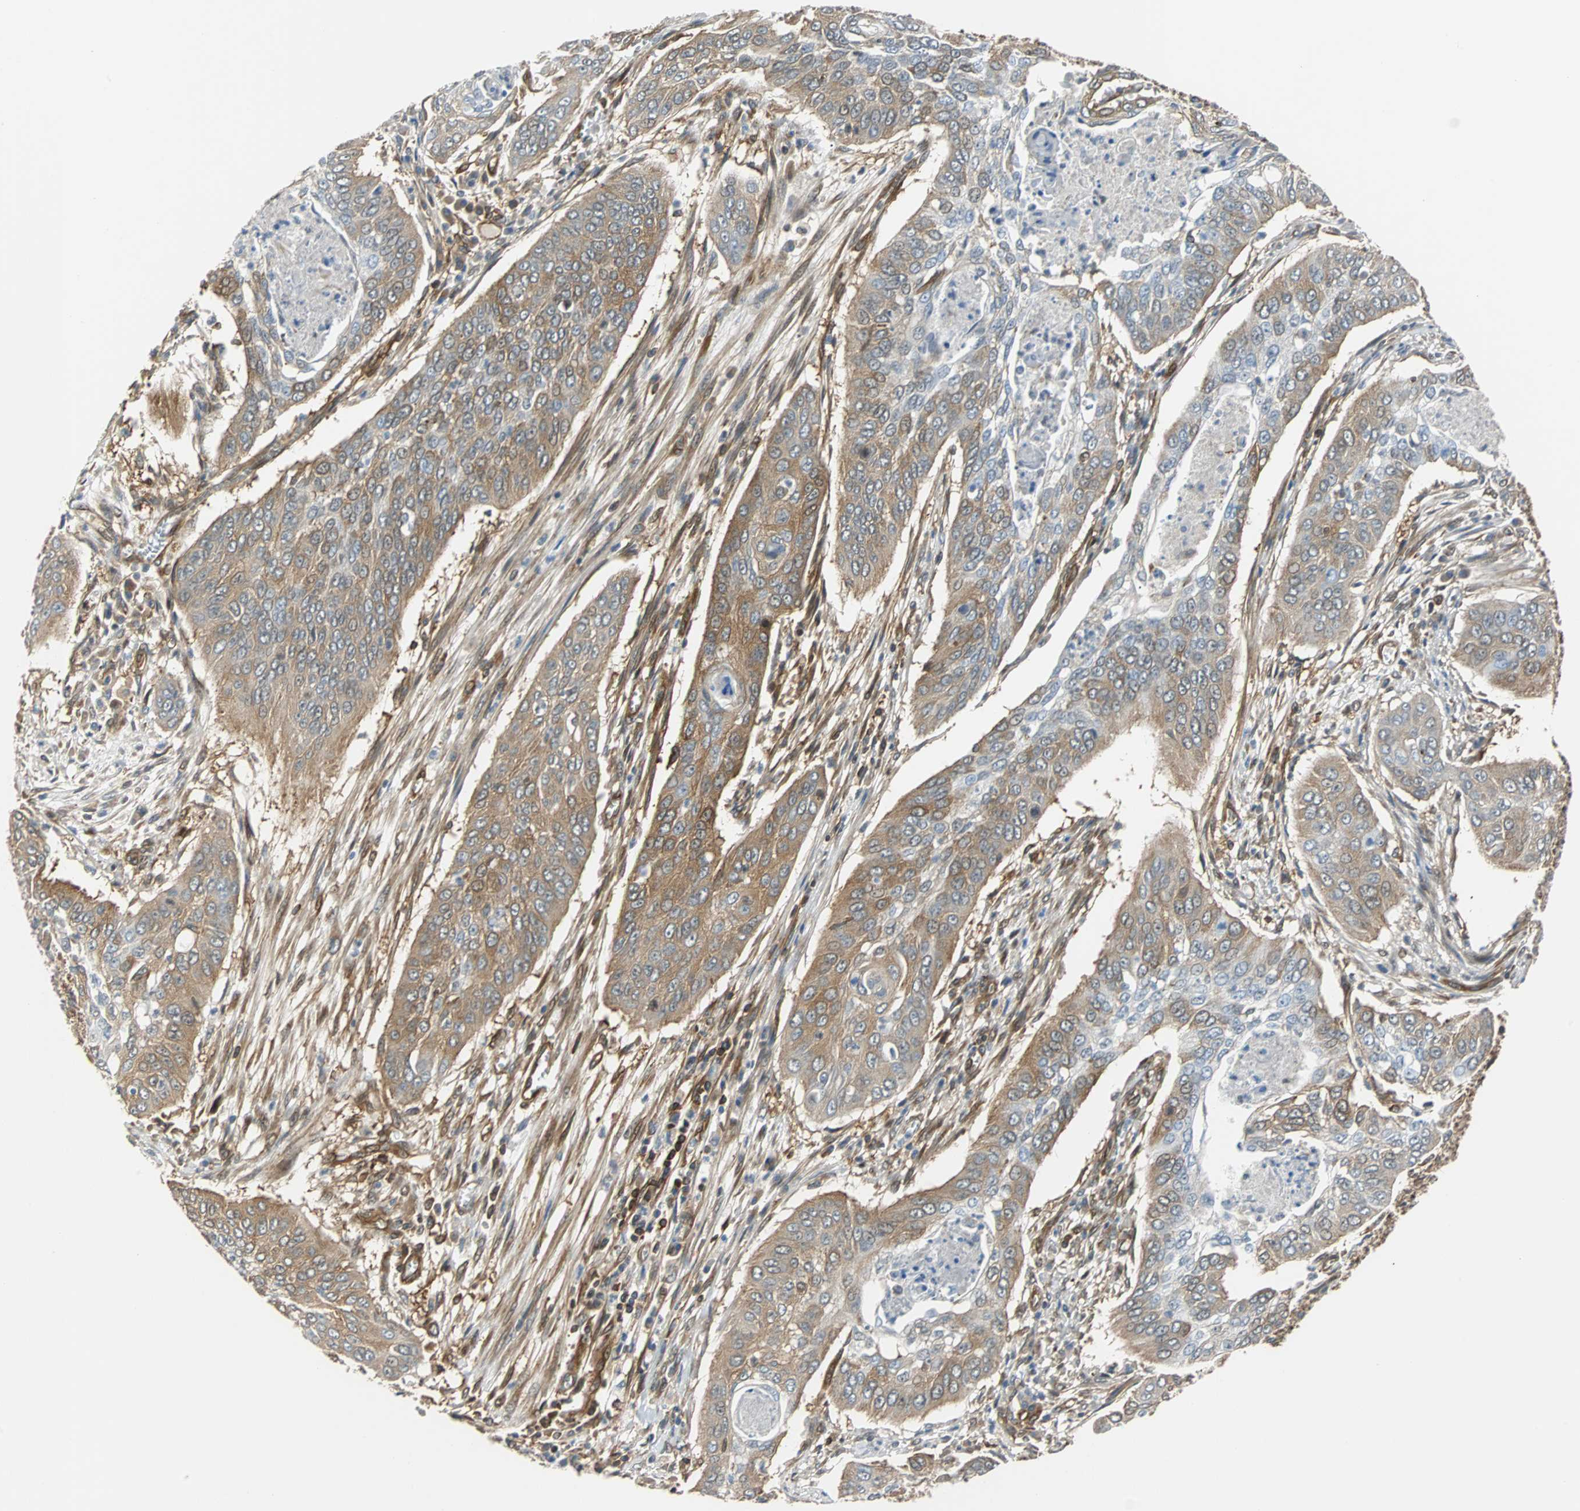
{"staining": {"intensity": "strong", "quantity": ">75%", "location": "cytoplasmic/membranous"}, "tissue": "cervical cancer", "cell_type": "Tumor cells", "image_type": "cancer", "snomed": [{"axis": "morphology", "description": "Squamous cell carcinoma, NOS"}, {"axis": "topography", "description": "Cervix"}], "caption": "DAB immunohistochemical staining of human cervical cancer displays strong cytoplasmic/membranous protein expression in approximately >75% of tumor cells.", "gene": "RELA", "patient": {"sex": "female", "age": 39}}